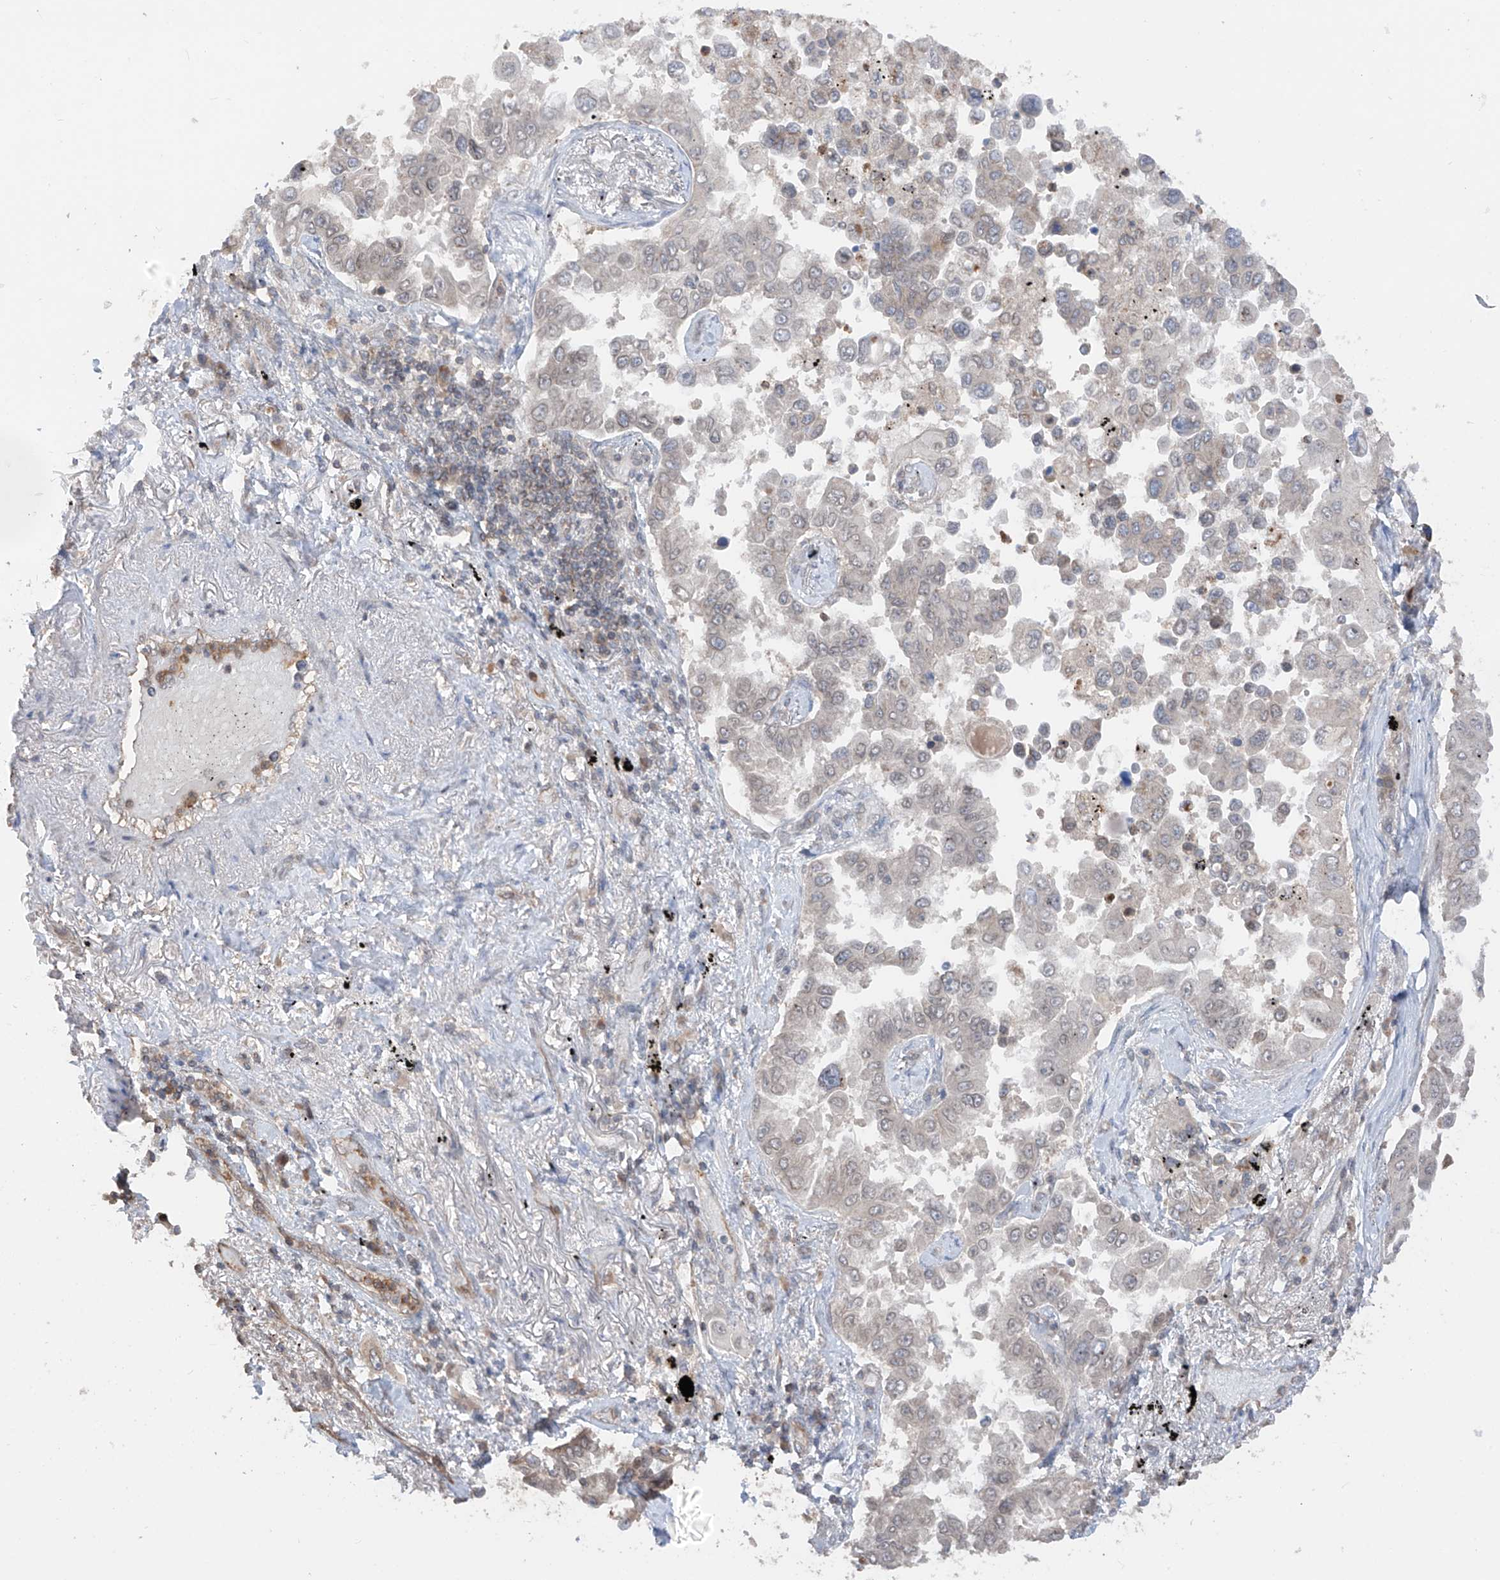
{"staining": {"intensity": "negative", "quantity": "none", "location": "none"}, "tissue": "lung cancer", "cell_type": "Tumor cells", "image_type": "cancer", "snomed": [{"axis": "morphology", "description": "Adenocarcinoma, NOS"}, {"axis": "topography", "description": "Lung"}], "caption": "Adenocarcinoma (lung) was stained to show a protein in brown. There is no significant expression in tumor cells.", "gene": "AHCTF1", "patient": {"sex": "female", "age": 67}}